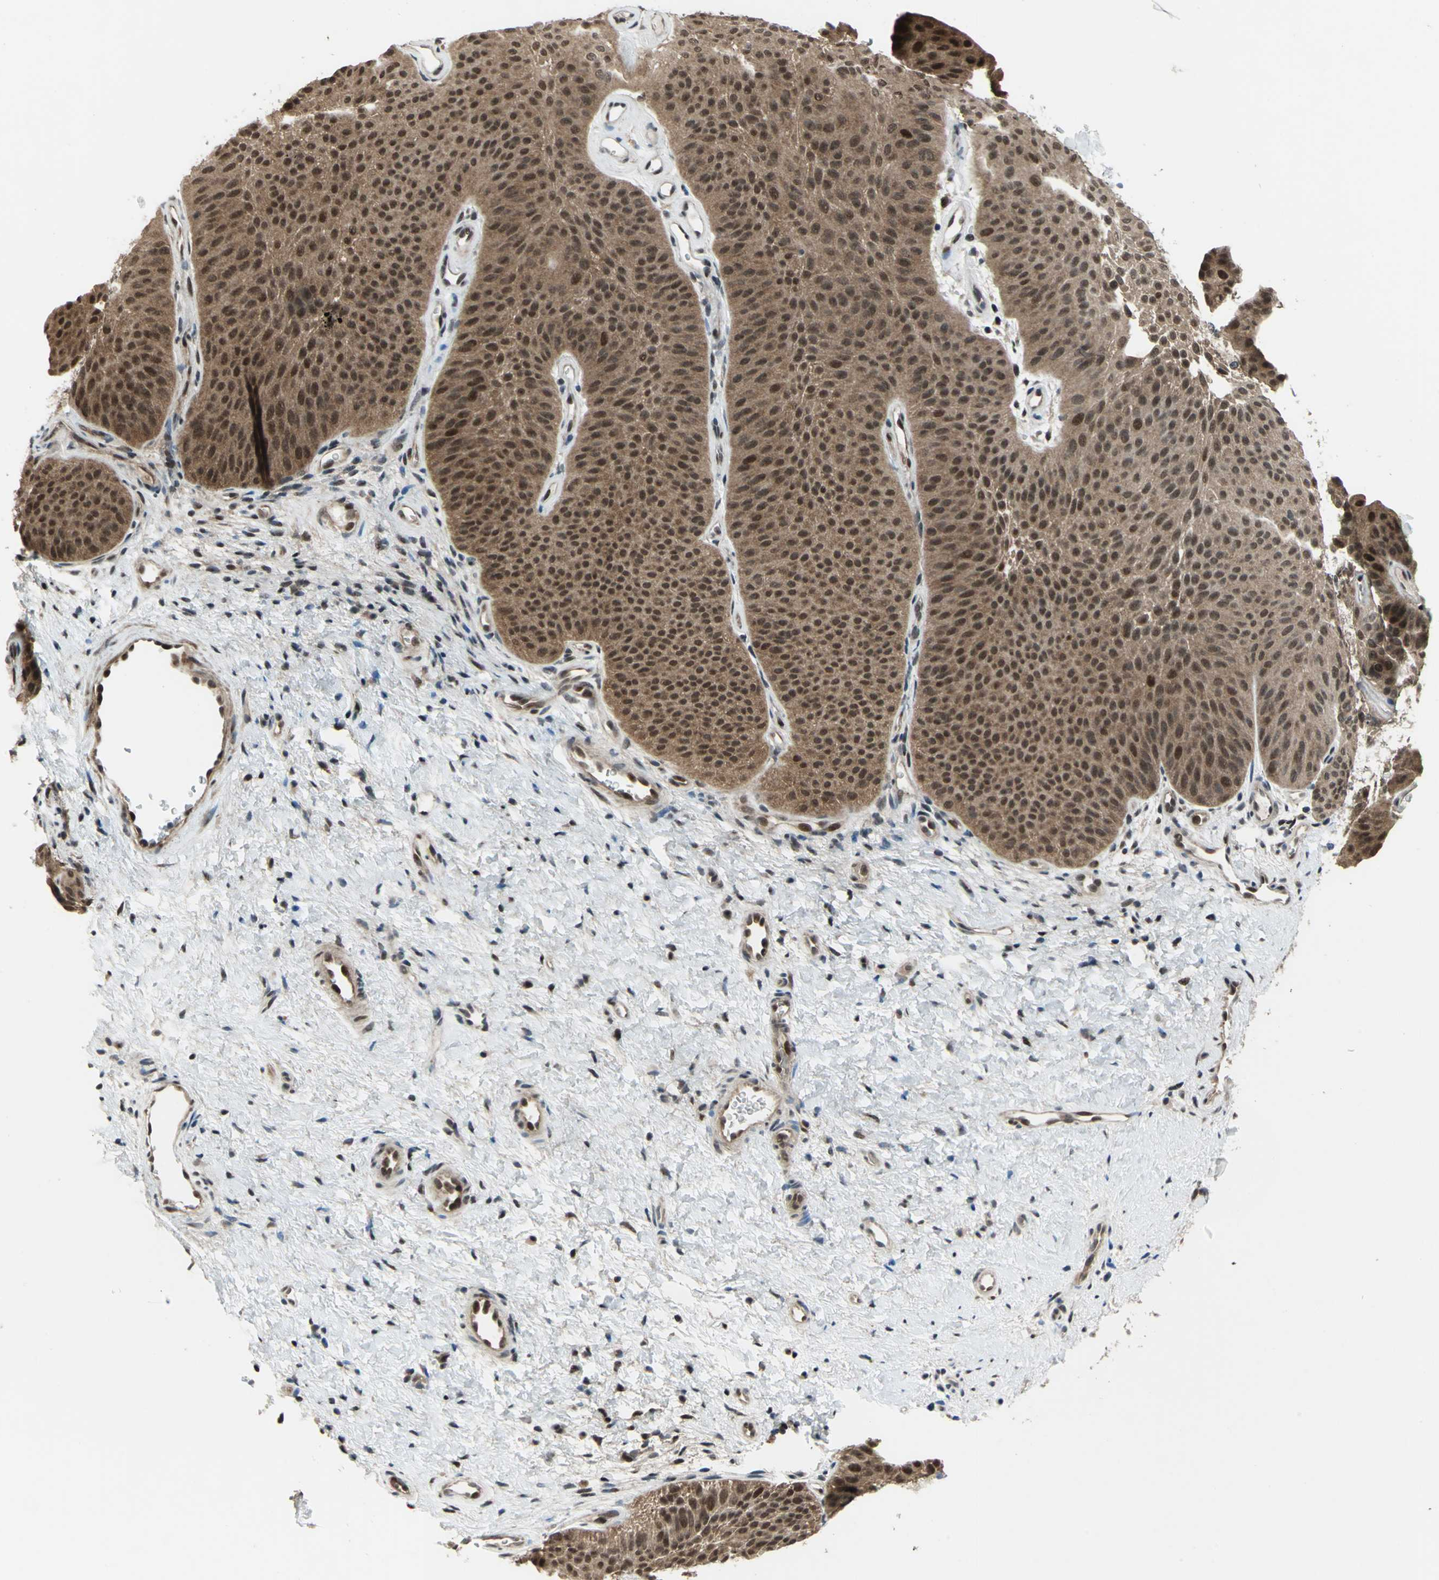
{"staining": {"intensity": "moderate", "quantity": ">75%", "location": "cytoplasmic/membranous,nuclear"}, "tissue": "urothelial cancer", "cell_type": "Tumor cells", "image_type": "cancer", "snomed": [{"axis": "morphology", "description": "Urothelial carcinoma, Low grade"}, {"axis": "topography", "description": "Urinary bladder"}], "caption": "High-power microscopy captured an immunohistochemistry image of urothelial cancer, revealing moderate cytoplasmic/membranous and nuclear positivity in approximately >75% of tumor cells.", "gene": "COPS5", "patient": {"sex": "female", "age": 60}}